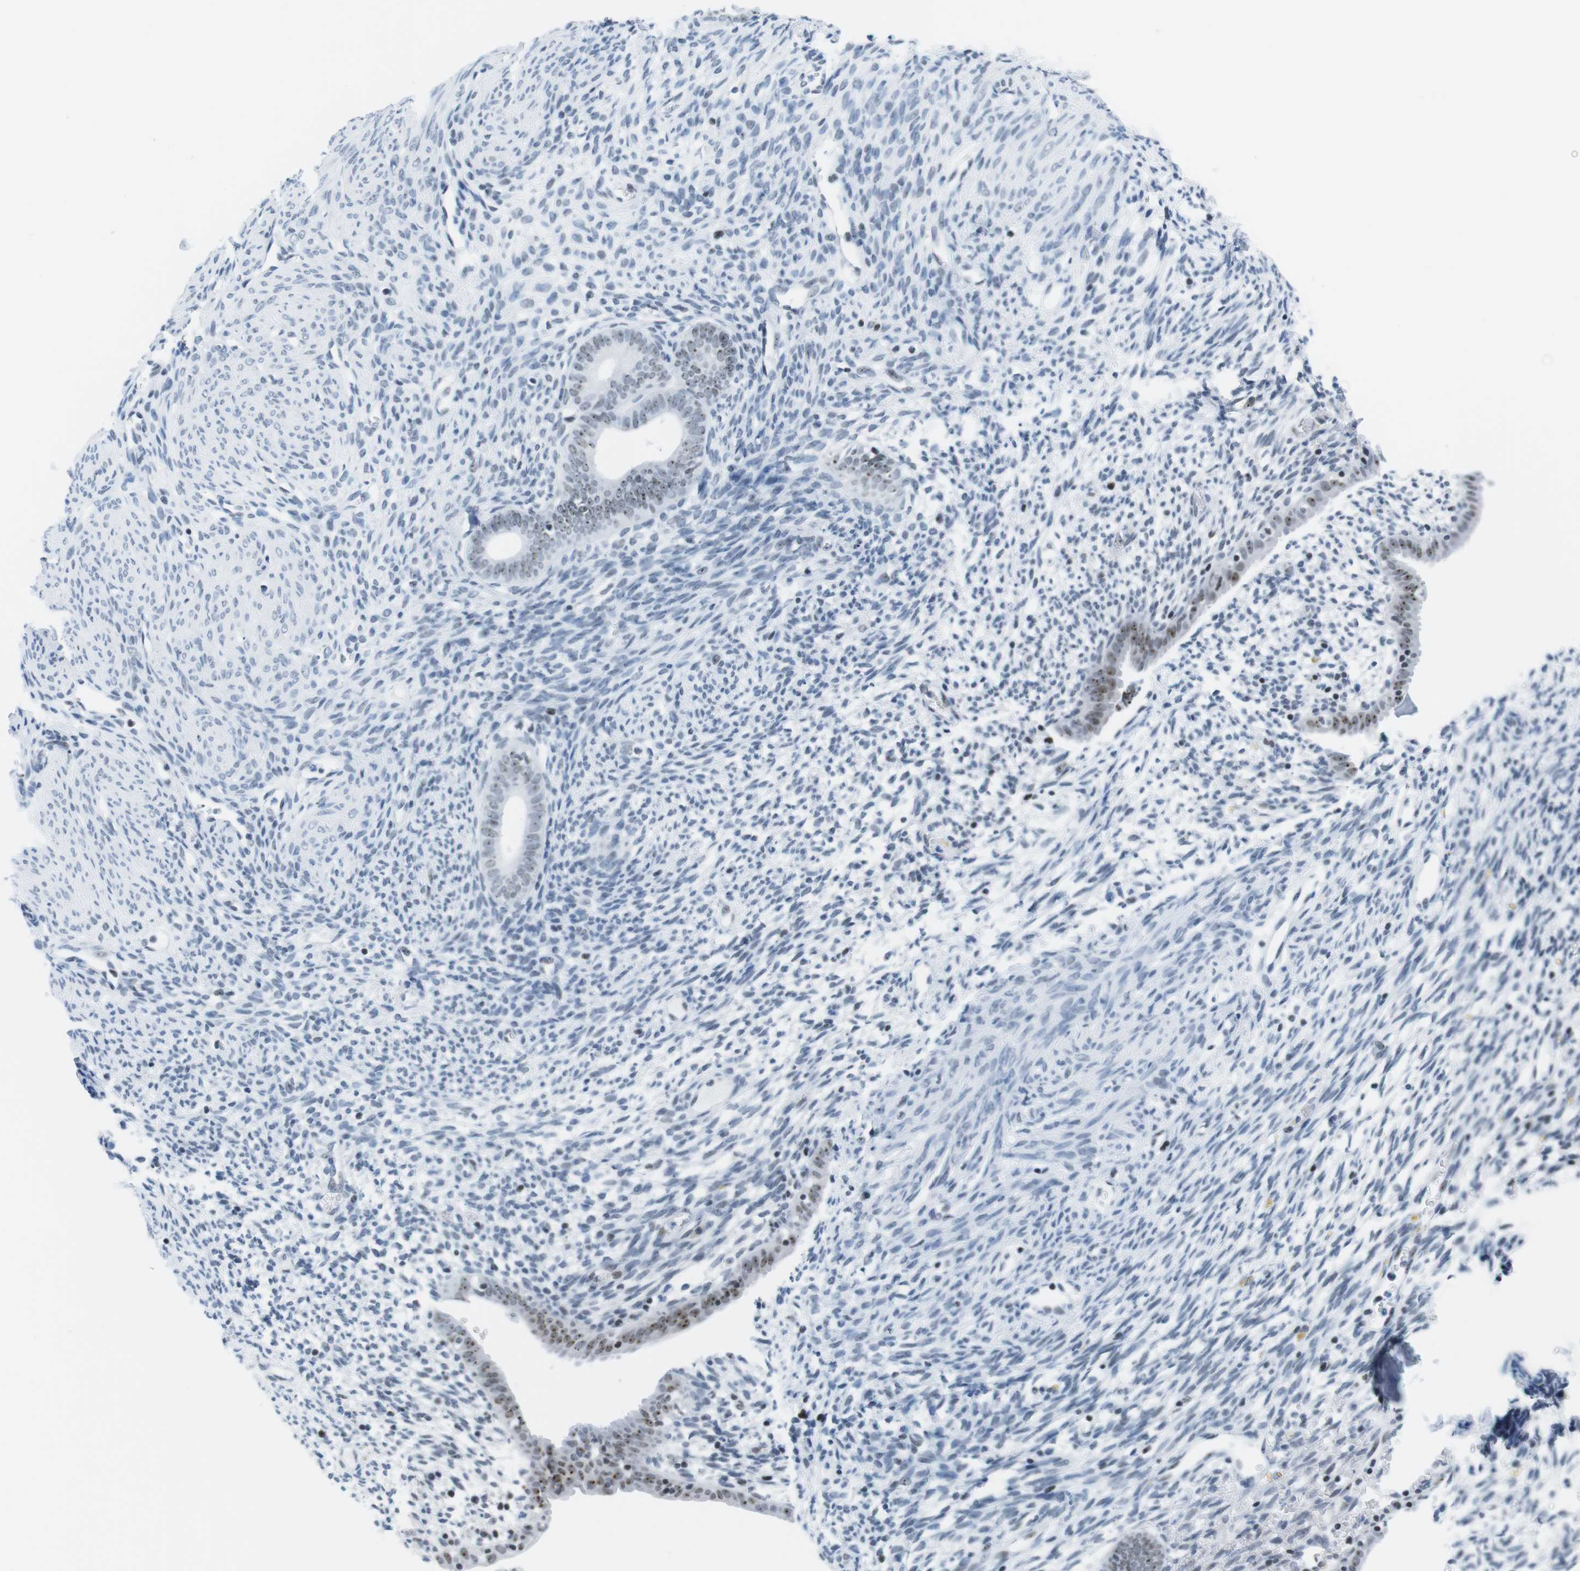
{"staining": {"intensity": "weak", "quantity": "25%-75%", "location": "nuclear"}, "tissue": "endometrium", "cell_type": "Cells in endometrial stroma", "image_type": "normal", "snomed": [{"axis": "morphology", "description": "Normal tissue, NOS"}, {"axis": "morphology", "description": "Atrophy, NOS"}, {"axis": "topography", "description": "Uterus"}, {"axis": "topography", "description": "Endometrium"}], "caption": "Approximately 25%-75% of cells in endometrial stroma in unremarkable human endometrium exhibit weak nuclear protein expression as visualized by brown immunohistochemical staining.", "gene": "NIFK", "patient": {"sex": "female", "age": 68}}